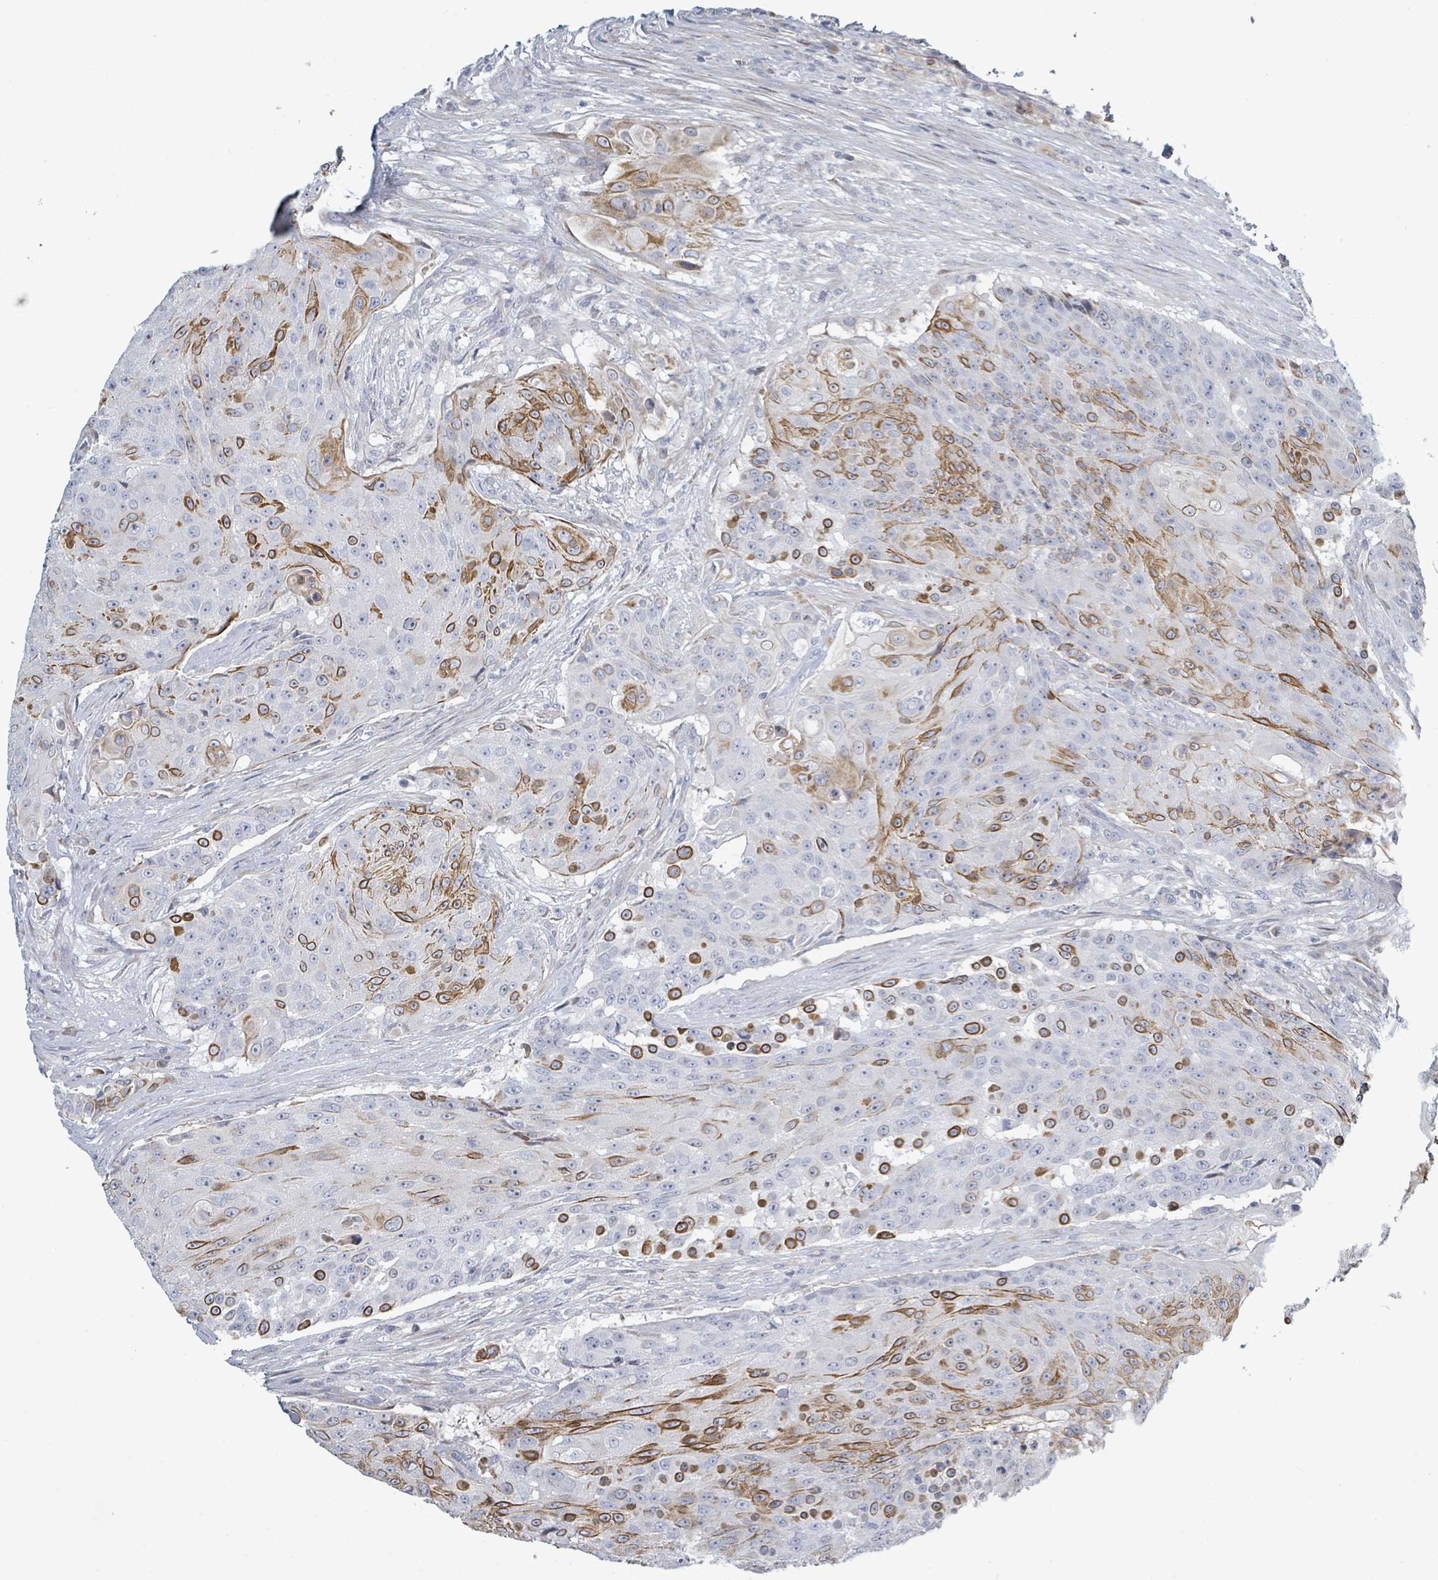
{"staining": {"intensity": "strong", "quantity": "<25%", "location": "cytoplasmic/membranous"}, "tissue": "urothelial cancer", "cell_type": "Tumor cells", "image_type": "cancer", "snomed": [{"axis": "morphology", "description": "Urothelial carcinoma, High grade"}, {"axis": "topography", "description": "Urinary bladder"}], "caption": "Human high-grade urothelial carcinoma stained with a protein marker reveals strong staining in tumor cells.", "gene": "RAB33B", "patient": {"sex": "female", "age": 63}}